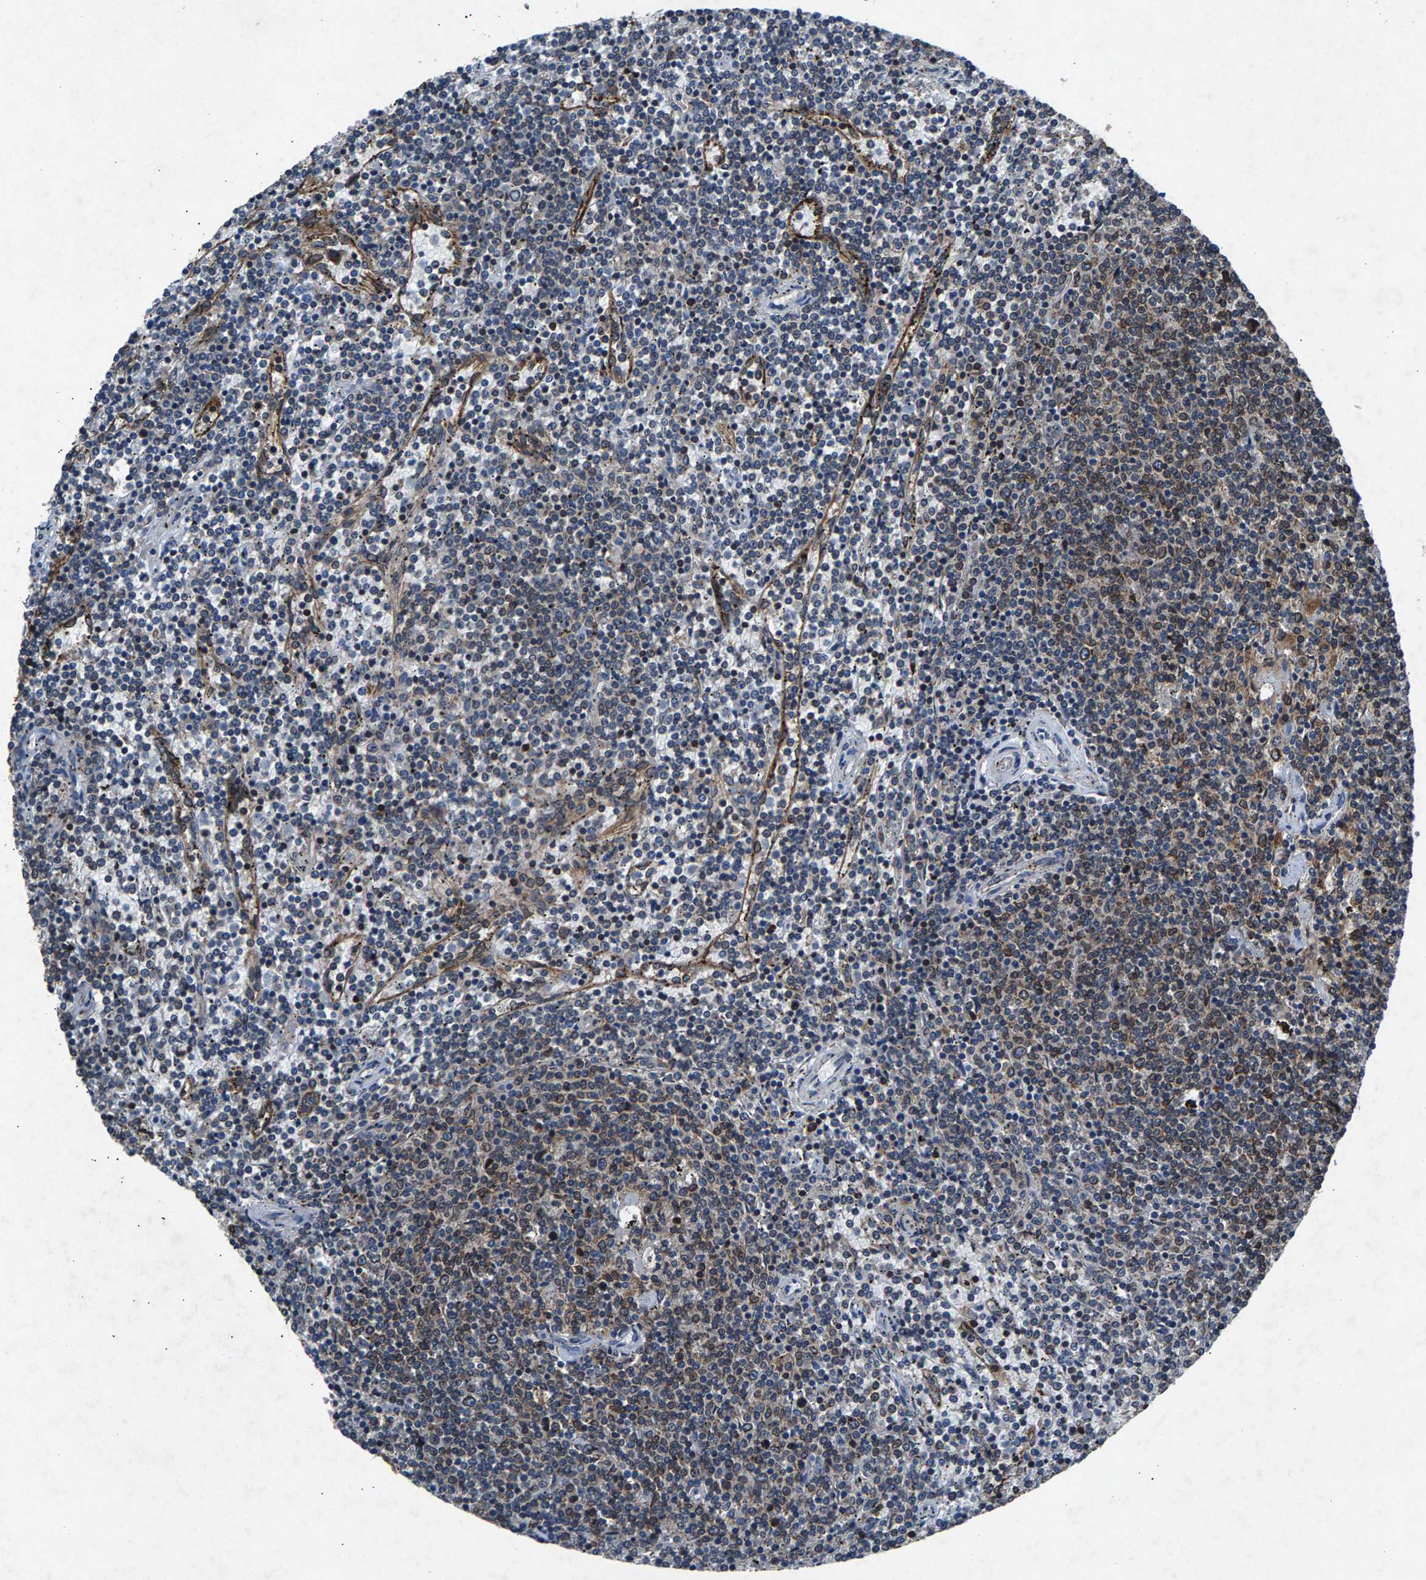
{"staining": {"intensity": "weak", "quantity": "25%-75%", "location": "cytoplasmic/membranous"}, "tissue": "lymphoma", "cell_type": "Tumor cells", "image_type": "cancer", "snomed": [{"axis": "morphology", "description": "Malignant lymphoma, non-Hodgkin's type, Low grade"}, {"axis": "topography", "description": "Spleen"}], "caption": "Weak cytoplasmic/membranous staining for a protein is seen in approximately 25%-75% of tumor cells of low-grade malignant lymphoma, non-Hodgkin's type using immunohistochemistry.", "gene": "LPCAT1", "patient": {"sex": "female", "age": 50}}